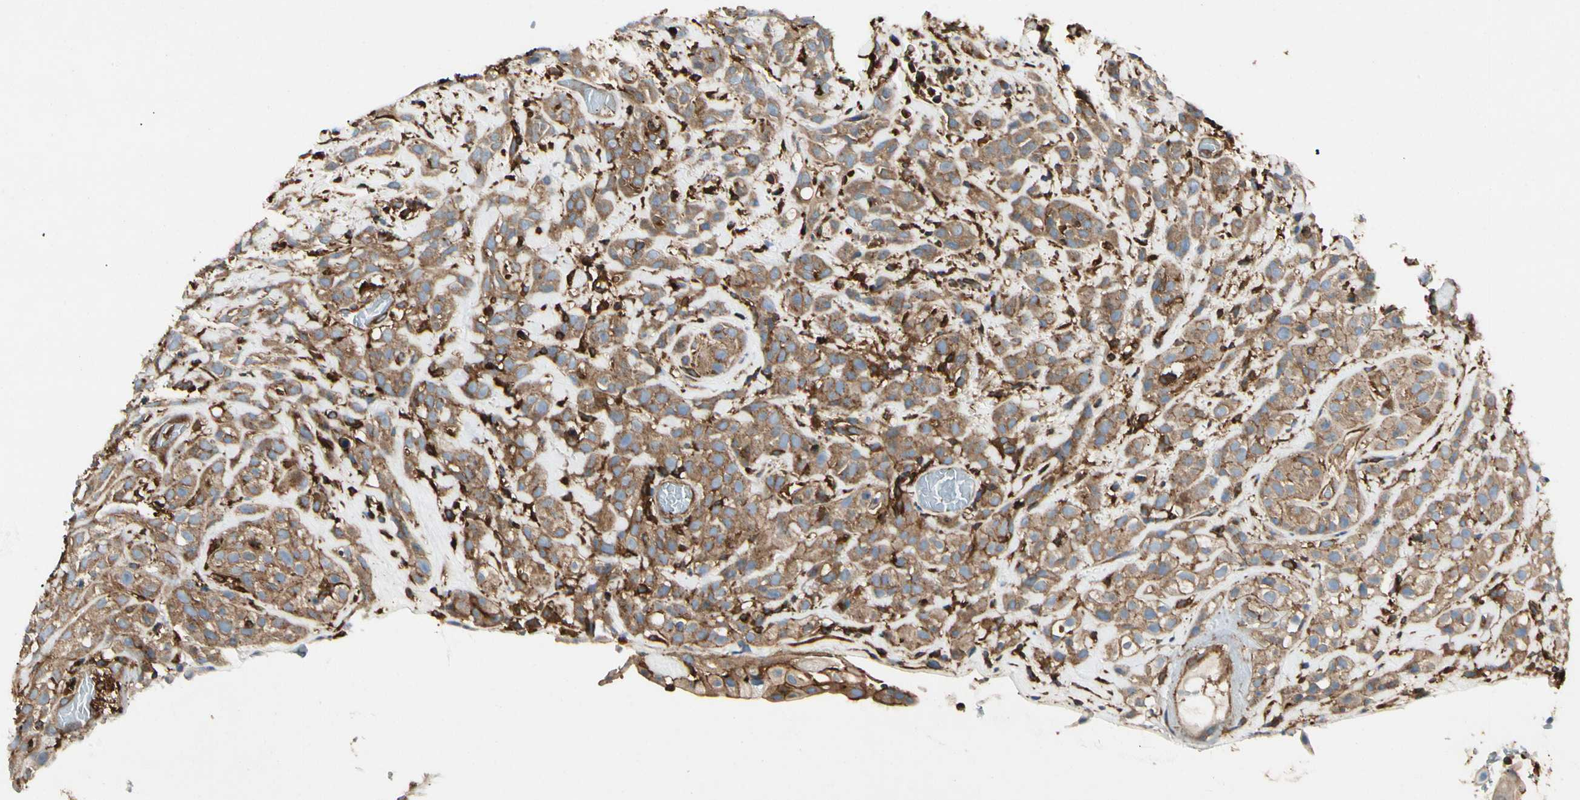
{"staining": {"intensity": "moderate", "quantity": ">75%", "location": "cytoplasmic/membranous"}, "tissue": "head and neck cancer", "cell_type": "Tumor cells", "image_type": "cancer", "snomed": [{"axis": "morphology", "description": "Squamous cell carcinoma, NOS"}, {"axis": "topography", "description": "Head-Neck"}], "caption": "Moderate cytoplasmic/membranous protein positivity is appreciated in approximately >75% of tumor cells in squamous cell carcinoma (head and neck).", "gene": "ARPC2", "patient": {"sex": "male", "age": 62}}